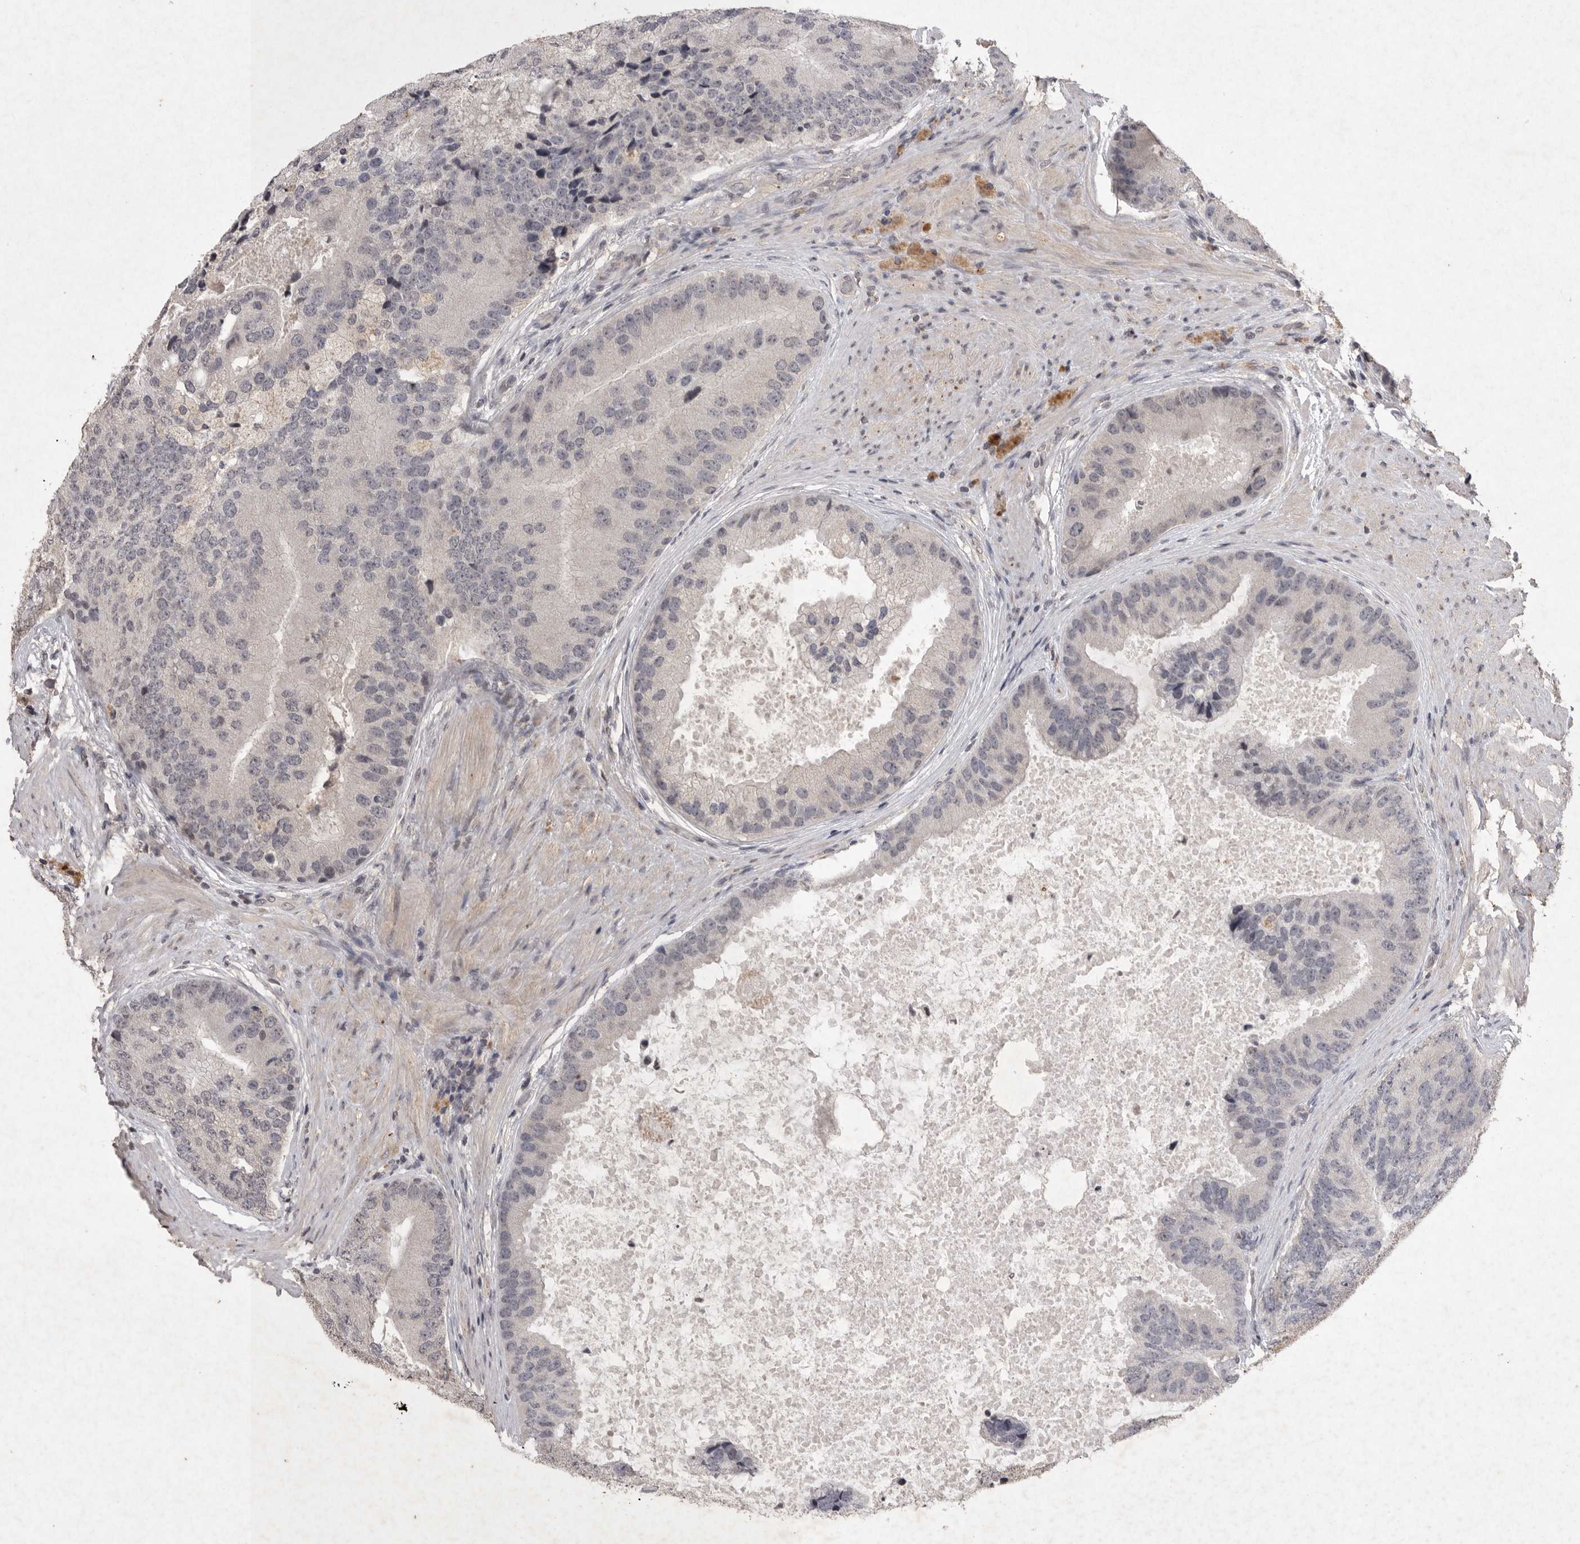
{"staining": {"intensity": "negative", "quantity": "none", "location": "none"}, "tissue": "prostate cancer", "cell_type": "Tumor cells", "image_type": "cancer", "snomed": [{"axis": "morphology", "description": "Adenocarcinoma, High grade"}, {"axis": "topography", "description": "Prostate"}], "caption": "IHC of human prostate cancer shows no expression in tumor cells.", "gene": "APLNR", "patient": {"sex": "male", "age": 70}}